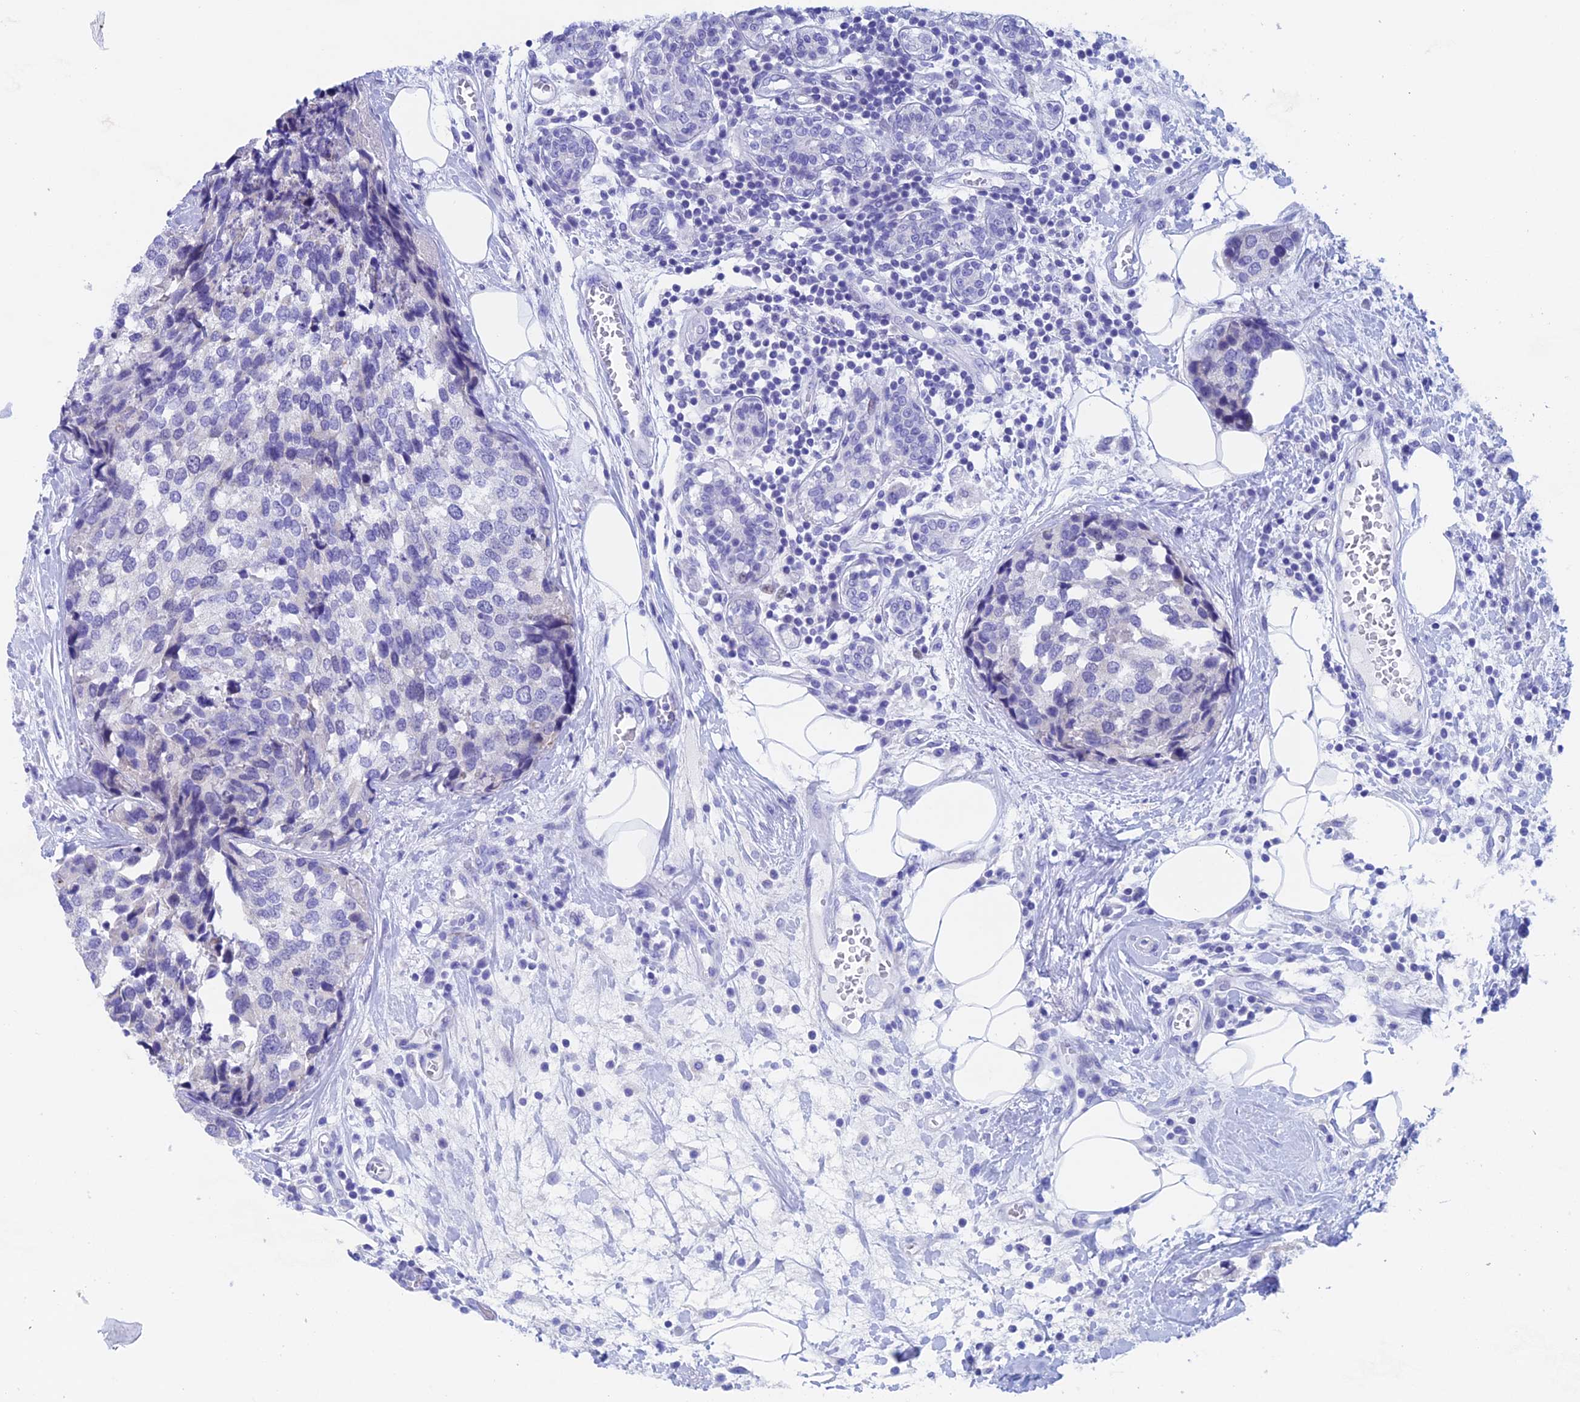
{"staining": {"intensity": "negative", "quantity": "none", "location": "none"}, "tissue": "breast cancer", "cell_type": "Tumor cells", "image_type": "cancer", "snomed": [{"axis": "morphology", "description": "Lobular carcinoma"}, {"axis": "topography", "description": "Breast"}], "caption": "Immunohistochemistry (IHC) micrograph of neoplastic tissue: breast lobular carcinoma stained with DAB reveals no significant protein expression in tumor cells.", "gene": "PSMC3IP", "patient": {"sex": "female", "age": 59}}